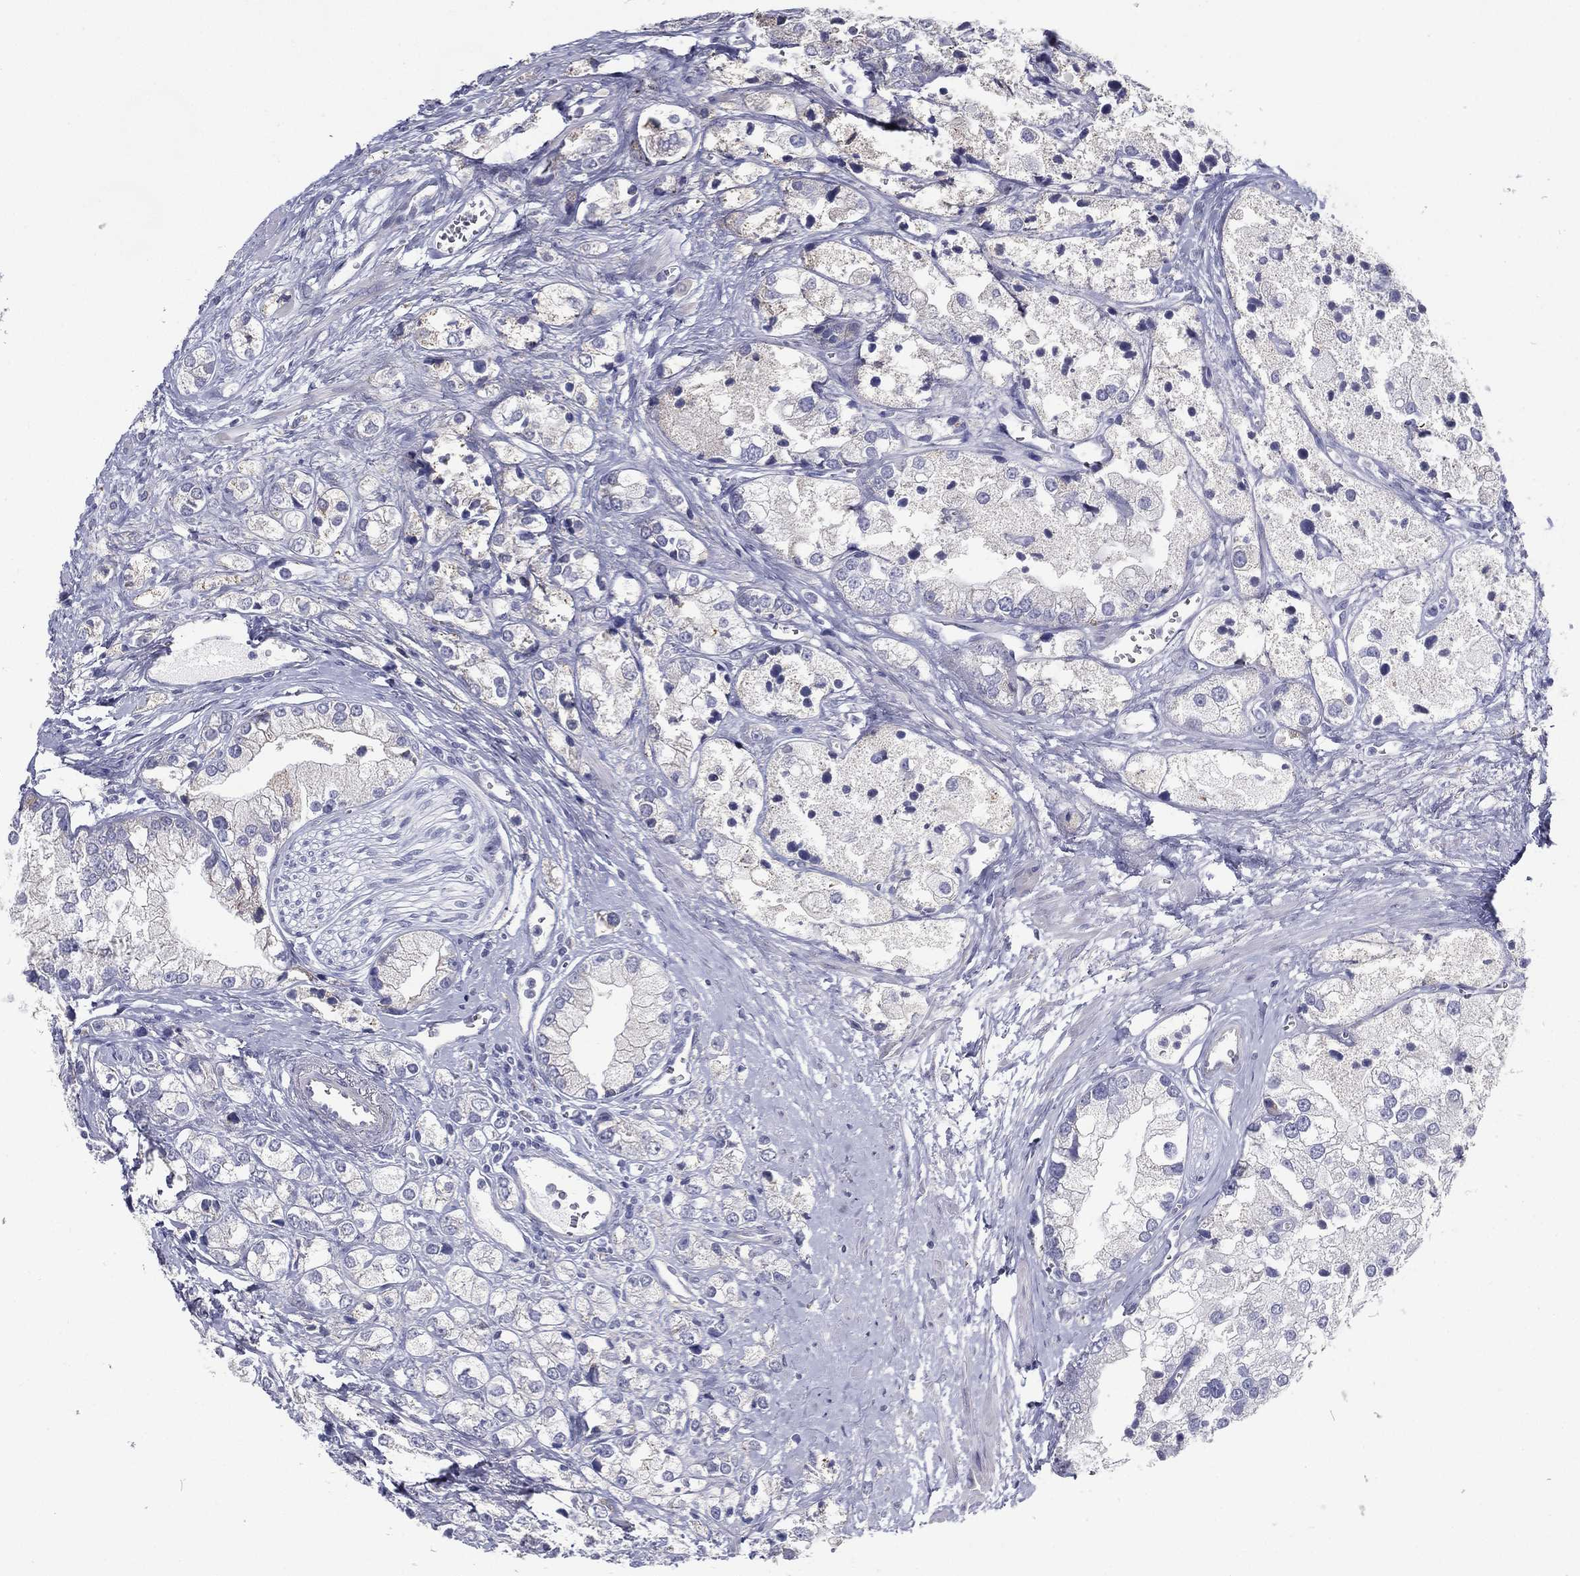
{"staining": {"intensity": "negative", "quantity": "none", "location": "none"}, "tissue": "prostate cancer", "cell_type": "Tumor cells", "image_type": "cancer", "snomed": [{"axis": "morphology", "description": "Adenocarcinoma, NOS"}, {"axis": "topography", "description": "Prostate and seminal vesicle, NOS"}, {"axis": "topography", "description": "Prostate"}], "caption": "The micrograph displays no significant staining in tumor cells of prostate adenocarcinoma.", "gene": "C19orf18", "patient": {"sex": "male", "age": 79}}